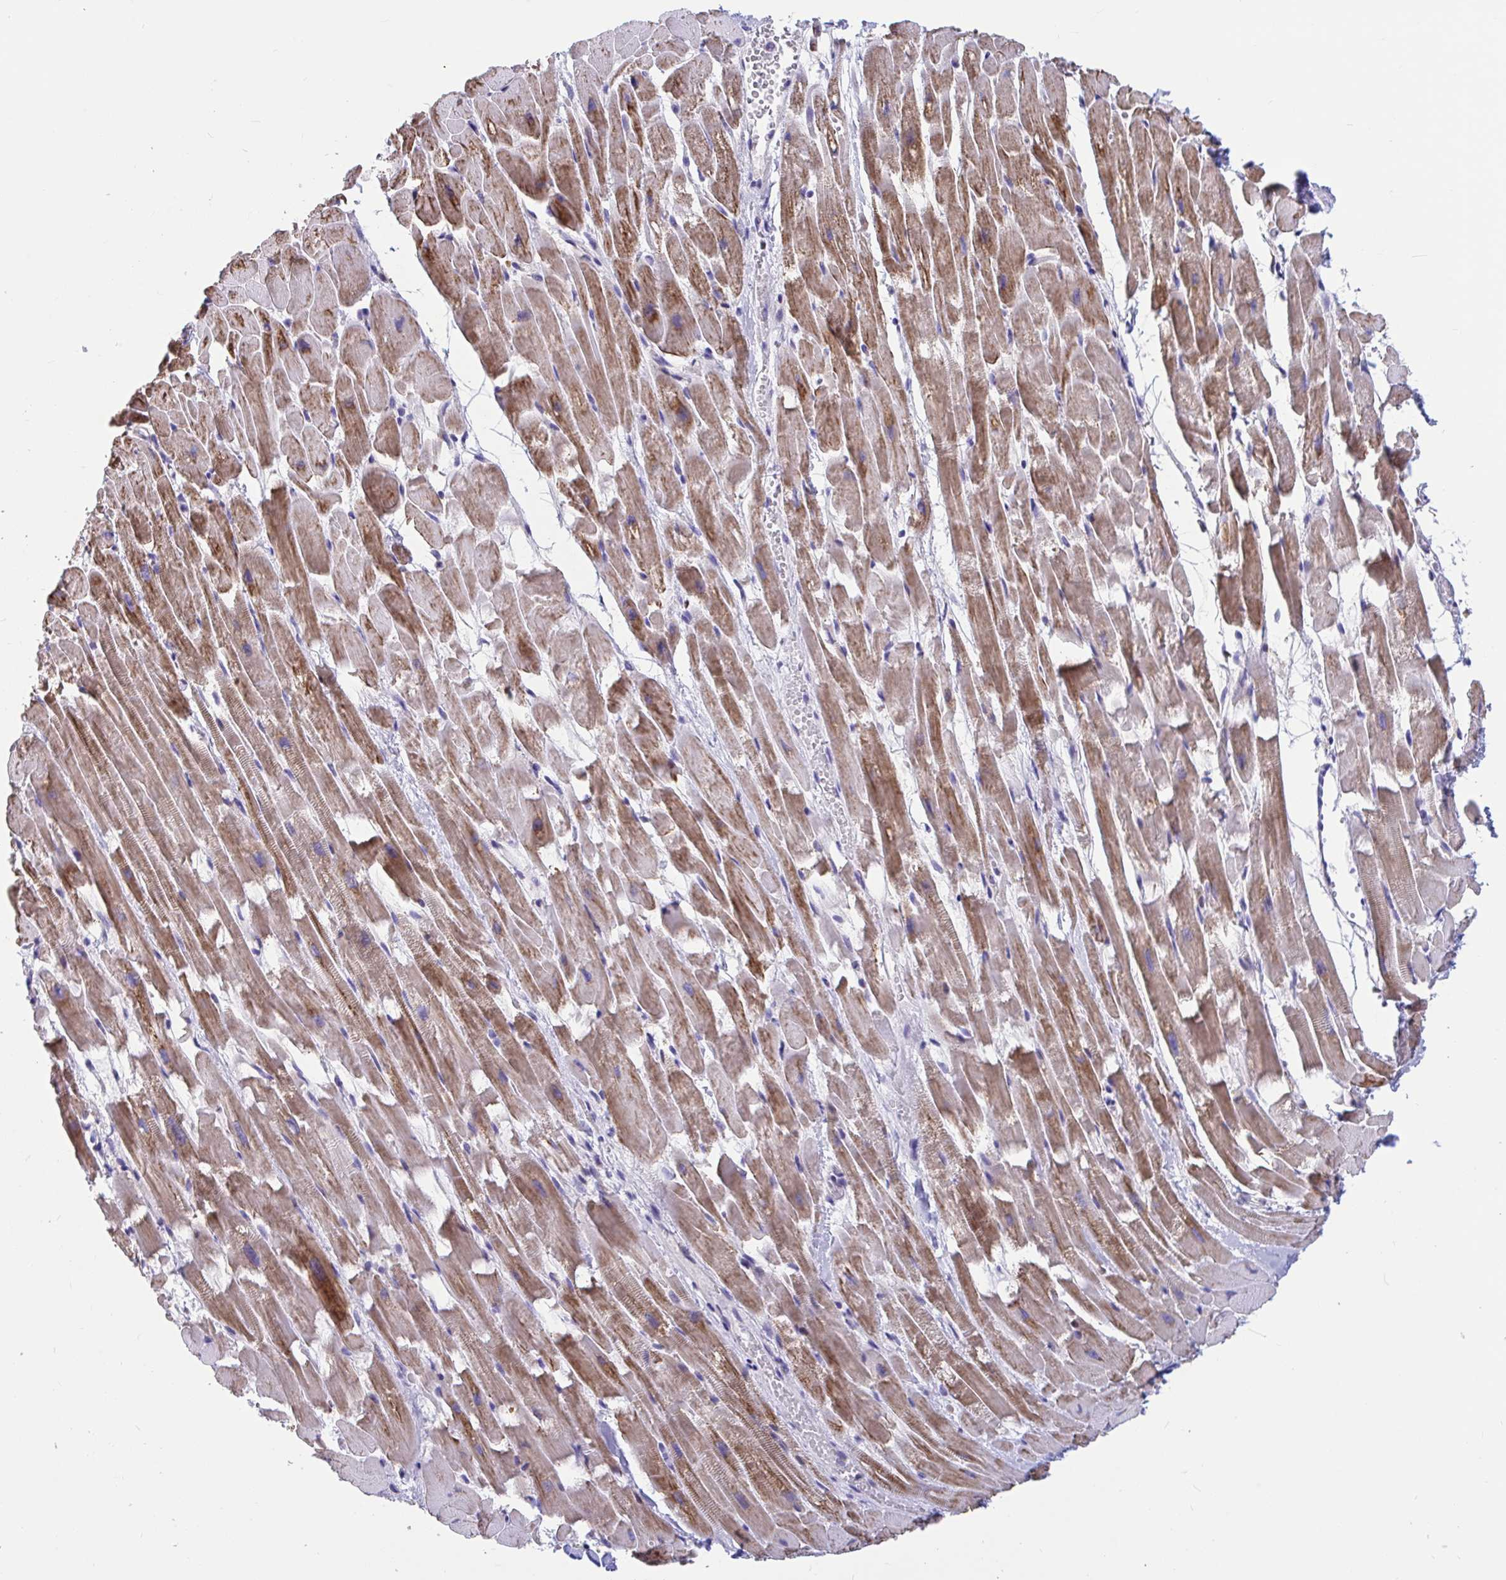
{"staining": {"intensity": "moderate", "quantity": ">75%", "location": "cytoplasmic/membranous"}, "tissue": "heart muscle", "cell_type": "Cardiomyocytes", "image_type": "normal", "snomed": [{"axis": "morphology", "description": "Normal tissue, NOS"}, {"axis": "topography", "description": "Heart"}], "caption": "Heart muscle stained for a protein shows moderate cytoplasmic/membranous positivity in cardiomyocytes. The staining is performed using DAB brown chromogen to label protein expression. The nuclei are counter-stained blue using hematoxylin.", "gene": "OR13A1", "patient": {"sex": "male", "age": 37}}